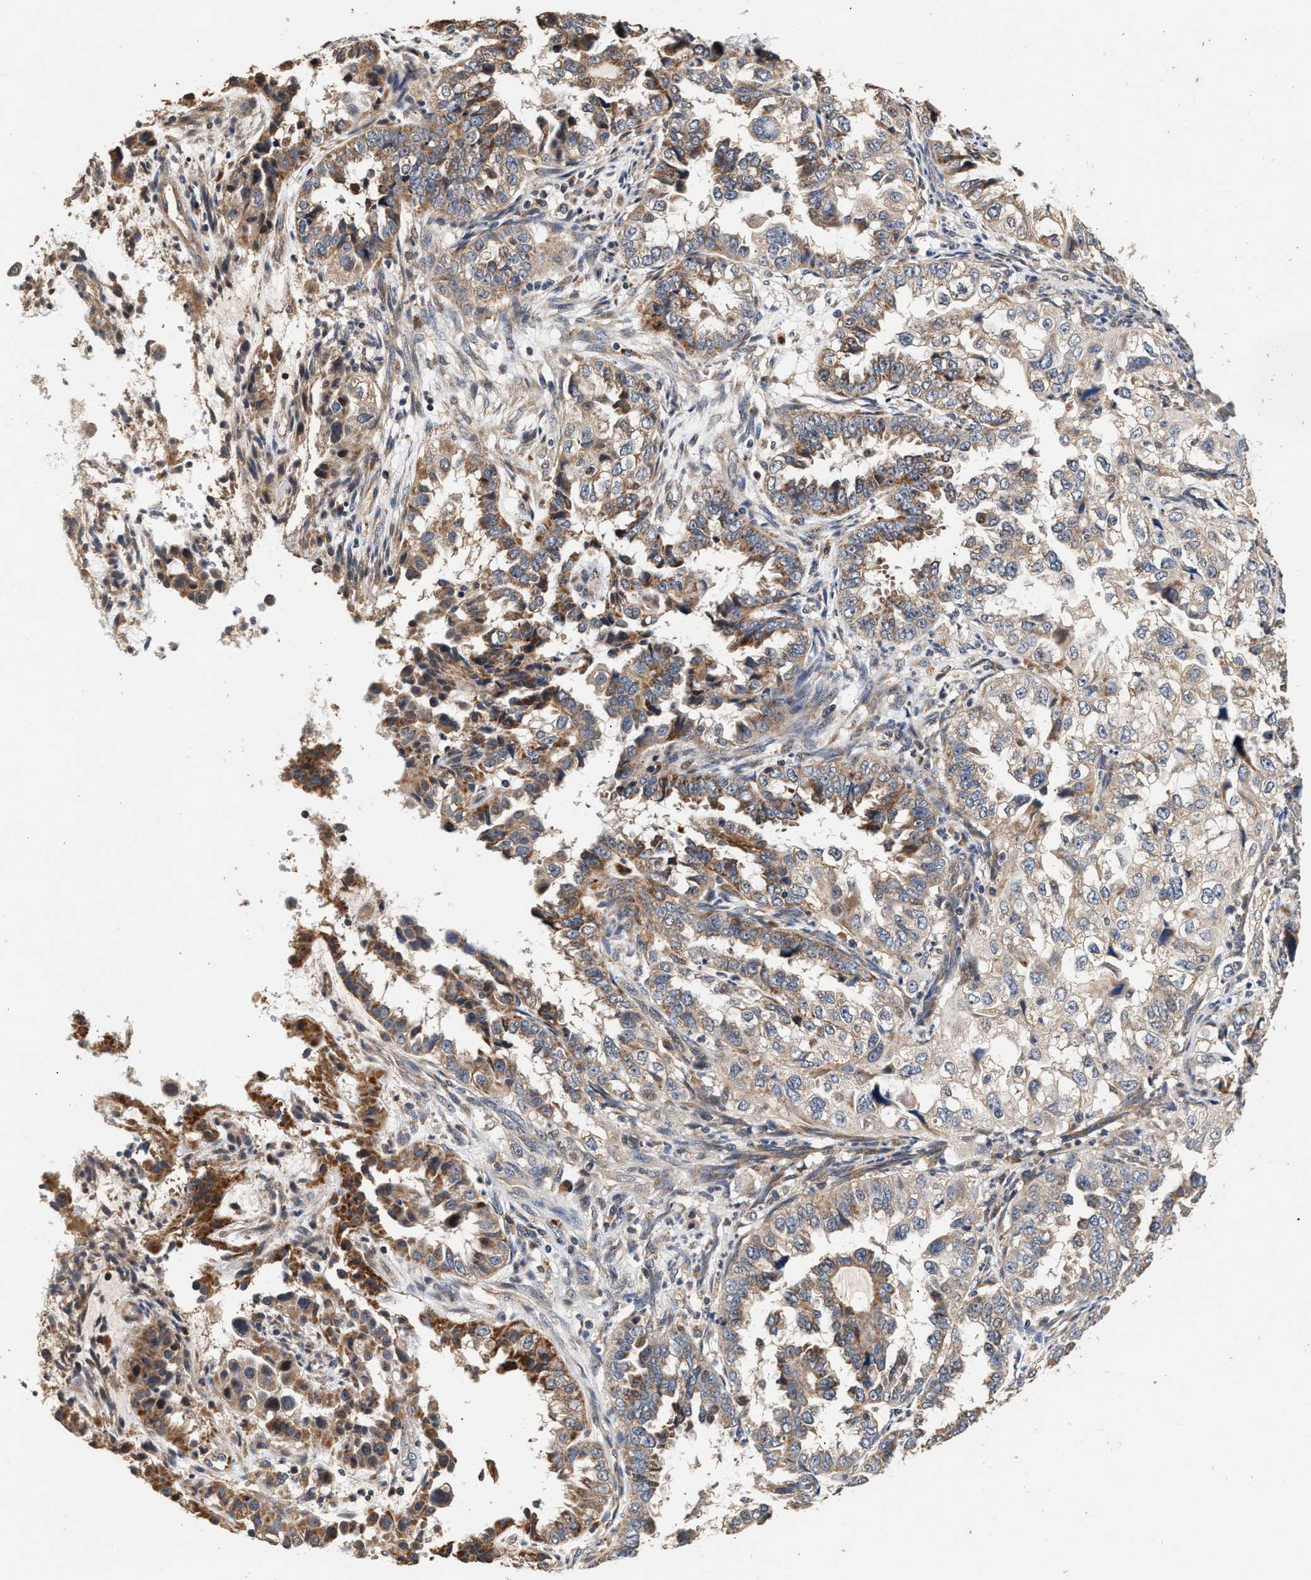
{"staining": {"intensity": "moderate", "quantity": "25%-75%", "location": "cytoplasmic/membranous"}, "tissue": "endometrial cancer", "cell_type": "Tumor cells", "image_type": "cancer", "snomed": [{"axis": "morphology", "description": "Adenocarcinoma, NOS"}, {"axis": "topography", "description": "Endometrium"}], "caption": "Immunohistochemistry (IHC) micrograph of human endometrial adenocarcinoma stained for a protein (brown), which displays medium levels of moderate cytoplasmic/membranous expression in about 25%-75% of tumor cells.", "gene": "PTGR3", "patient": {"sex": "female", "age": 85}}